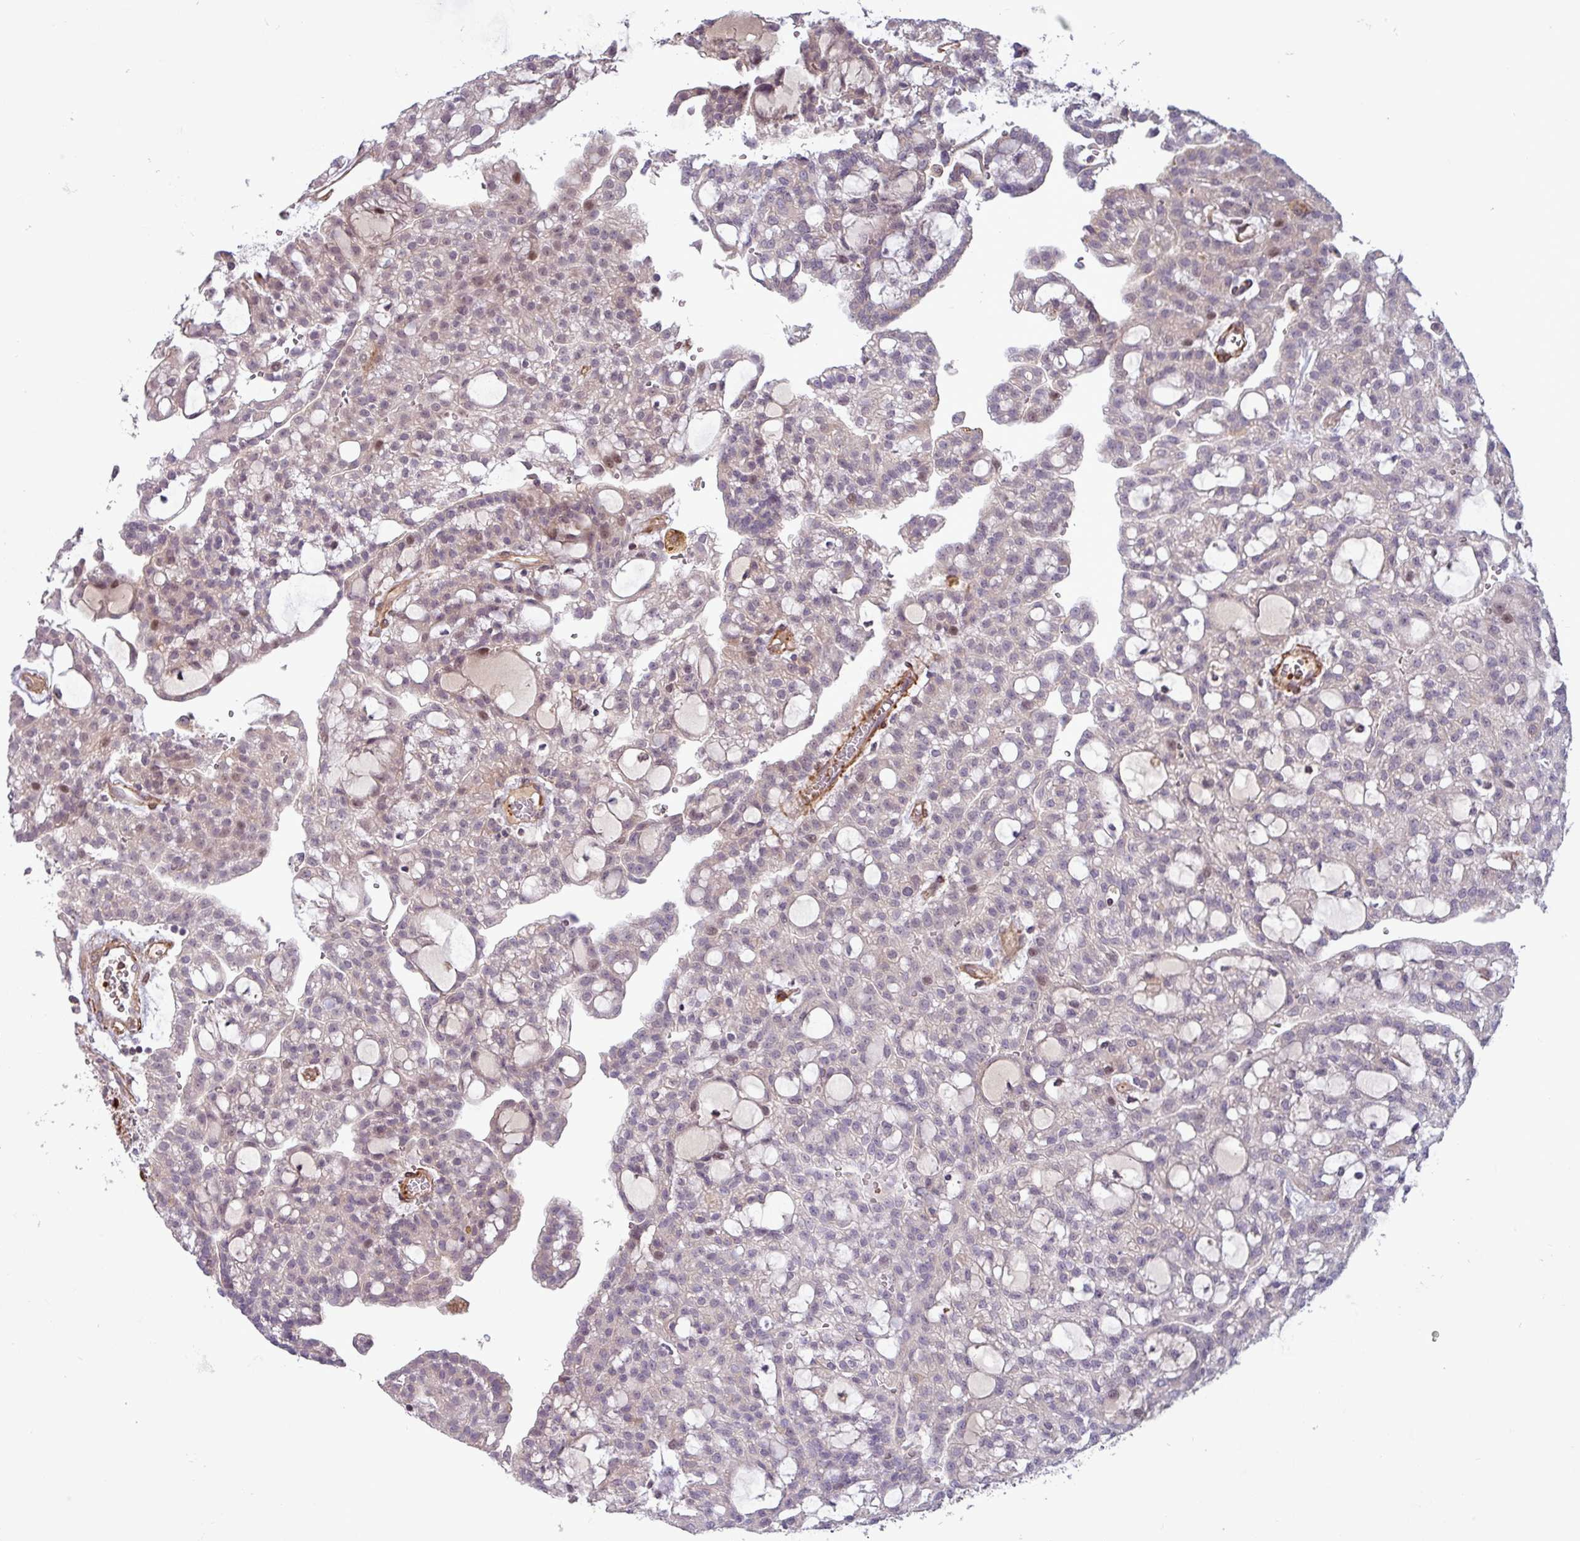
{"staining": {"intensity": "negative", "quantity": "none", "location": "none"}, "tissue": "renal cancer", "cell_type": "Tumor cells", "image_type": "cancer", "snomed": [{"axis": "morphology", "description": "Adenocarcinoma, NOS"}, {"axis": "topography", "description": "Kidney"}], "caption": "Photomicrograph shows no protein expression in tumor cells of adenocarcinoma (renal) tissue.", "gene": "PCED1A", "patient": {"sex": "male", "age": 63}}